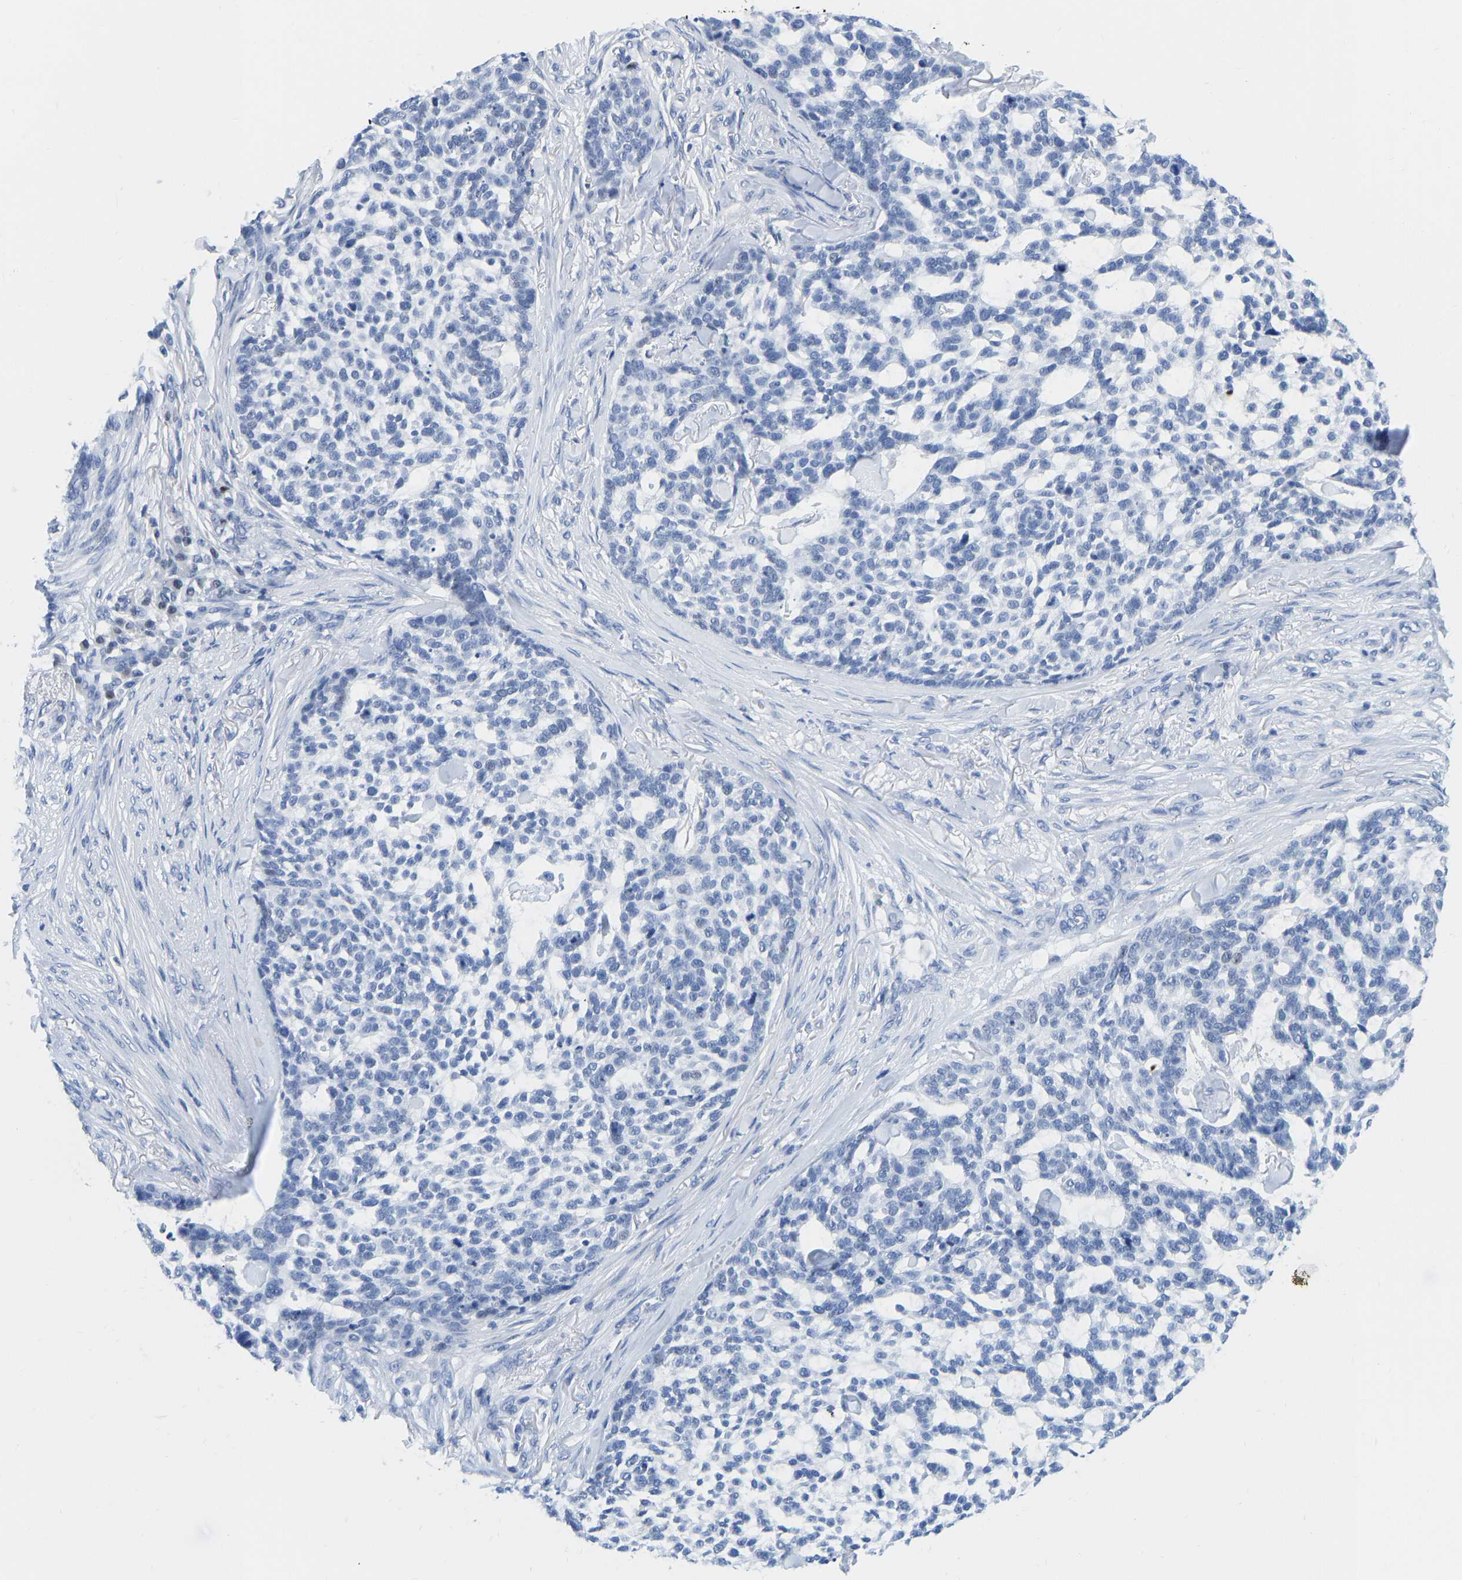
{"staining": {"intensity": "negative", "quantity": "none", "location": "none"}, "tissue": "skin cancer", "cell_type": "Tumor cells", "image_type": "cancer", "snomed": [{"axis": "morphology", "description": "Basal cell carcinoma"}, {"axis": "topography", "description": "Skin"}], "caption": "Immunohistochemistry of basal cell carcinoma (skin) reveals no staining in tumor cells.", "gene": "TCF7", "patient": {"sex": "female", "age": 64}}